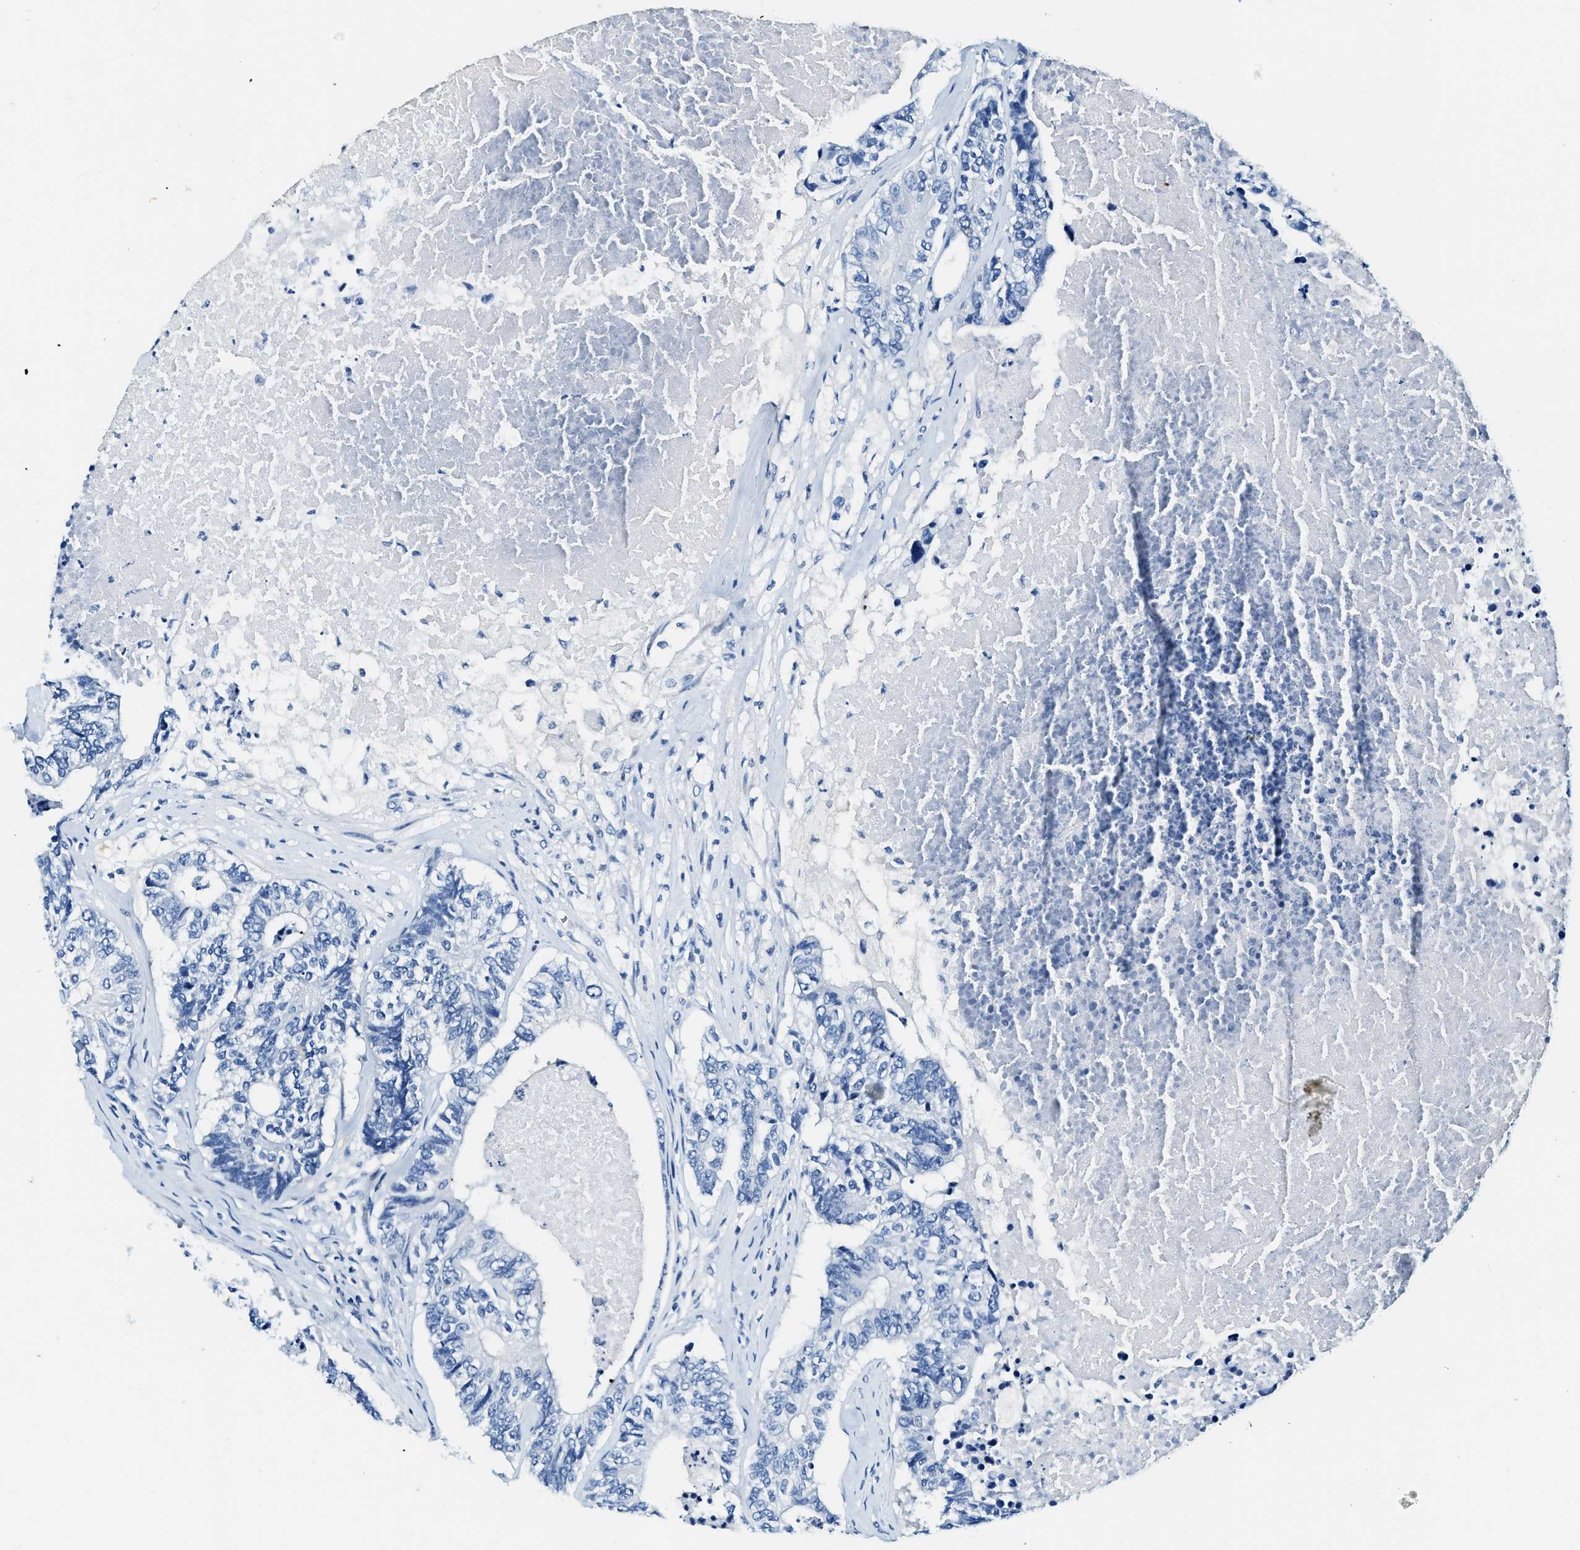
{"staining": {"intensity": "negative", "quantity": "none", "location": "none"}, "tissue": "colorectal cancer", "cell_type": "Tumor cells", "image_type": "cancer", "snomed": [{"axis": "morphology", "description": "Adenocarcinoma, NOS"}, {"axis": "topography", "description": "Colon"}], "caption": "The photomicrograph exhibits no staining of tumor cells in colorectal adenocarcinoma. (DAB (3,3'-diaminobenzidine) immunohistochemistry, high magnification).", "gene": "EIF2AK2", "patient": {"sex": "female", "age": 67}}